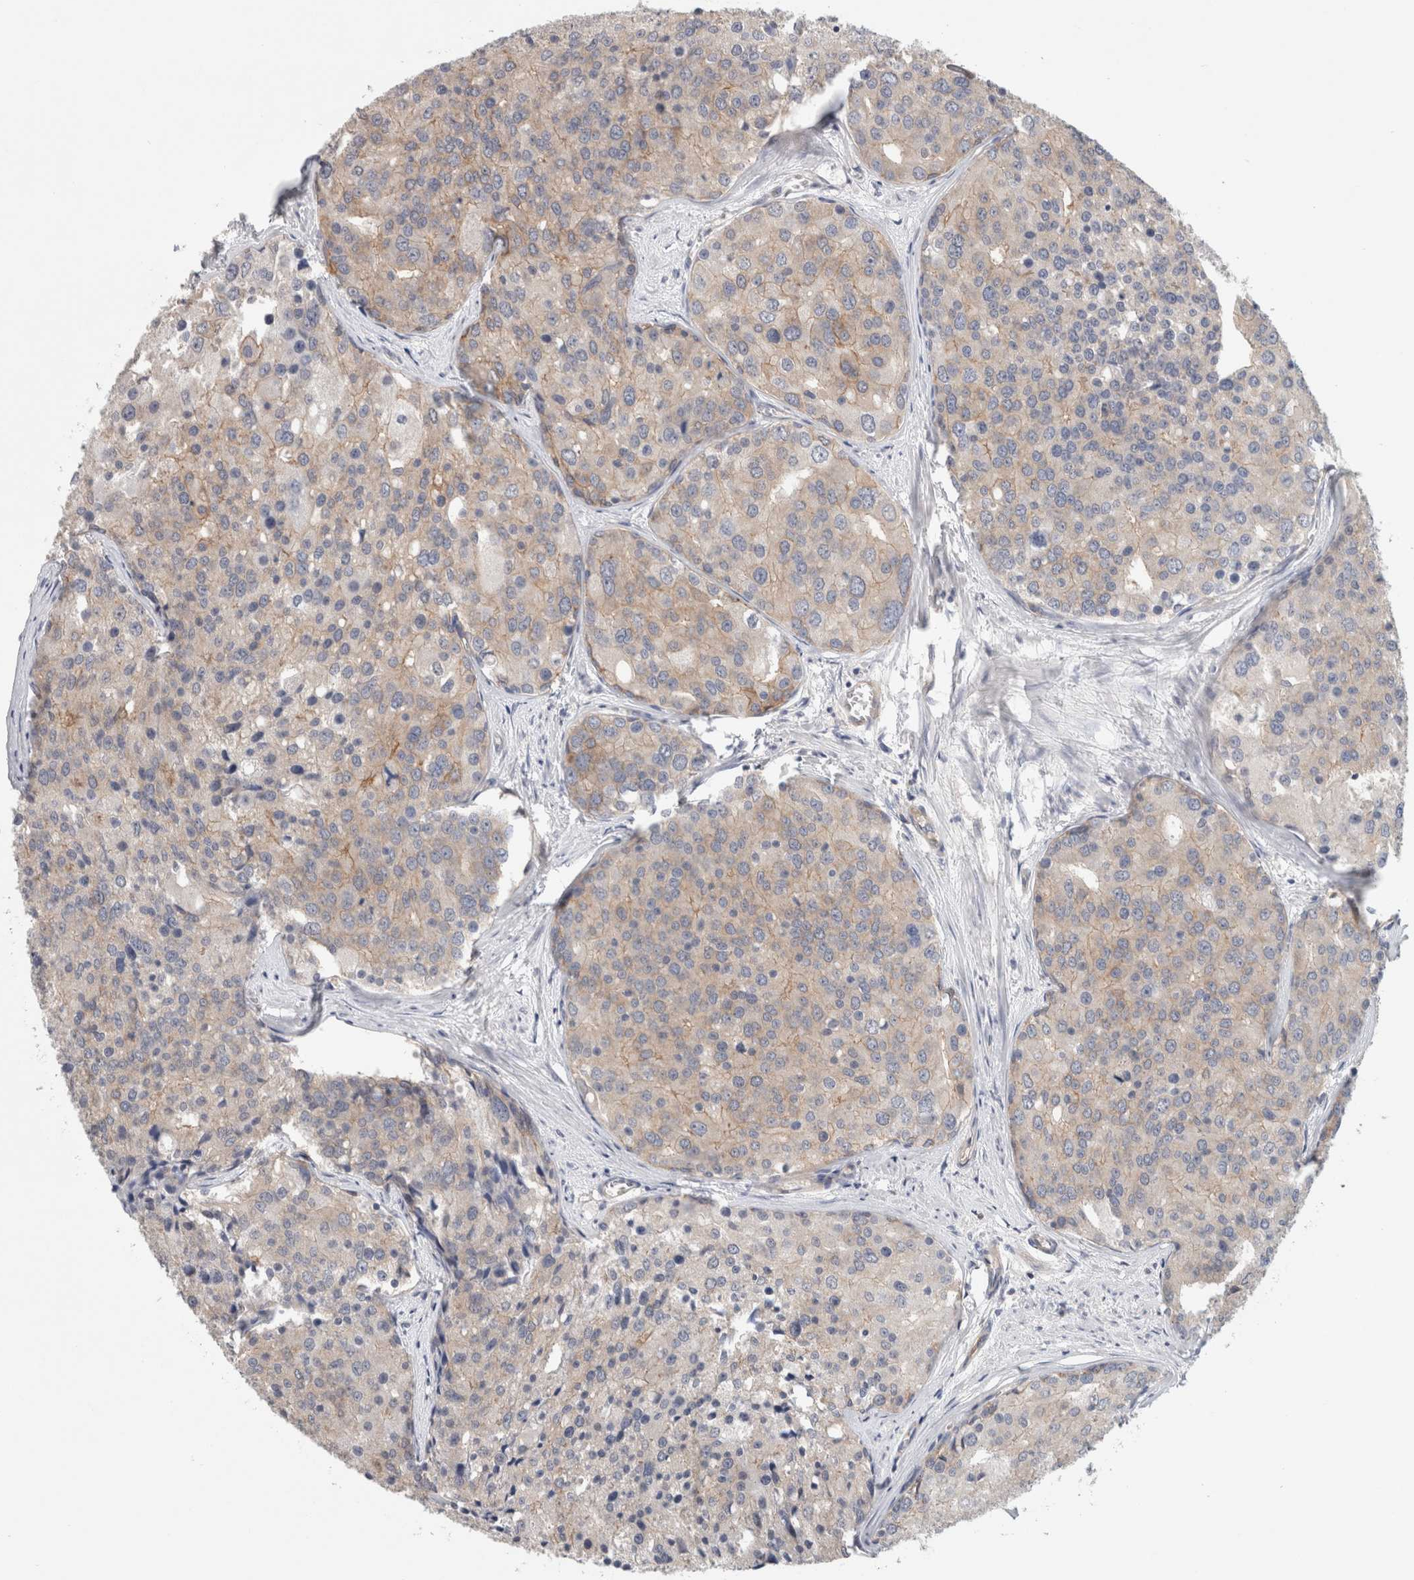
{"staining": {"intensity": "weak", "quantity": "<25%", "location": "cytoplasmic/membranous"}, "tissue": "prostate cancer", "cell_type": "Tumor cells", "image_type": "cancer", "snomed": [{"axis": "morphology", "description": "Adenocarcinoma, High grade"}, {"axis": "topography", "description": "Prostate"}], "caption": "This micrograph is of adenocarcinoma (high-grade) (prostate) stained with IHC to label a protein in brown with the nuclei are counter-stained blue. There is no staining in tumor cells.", "gene": "RASAL2", "patient": {"sex": "male", "age": 50}}